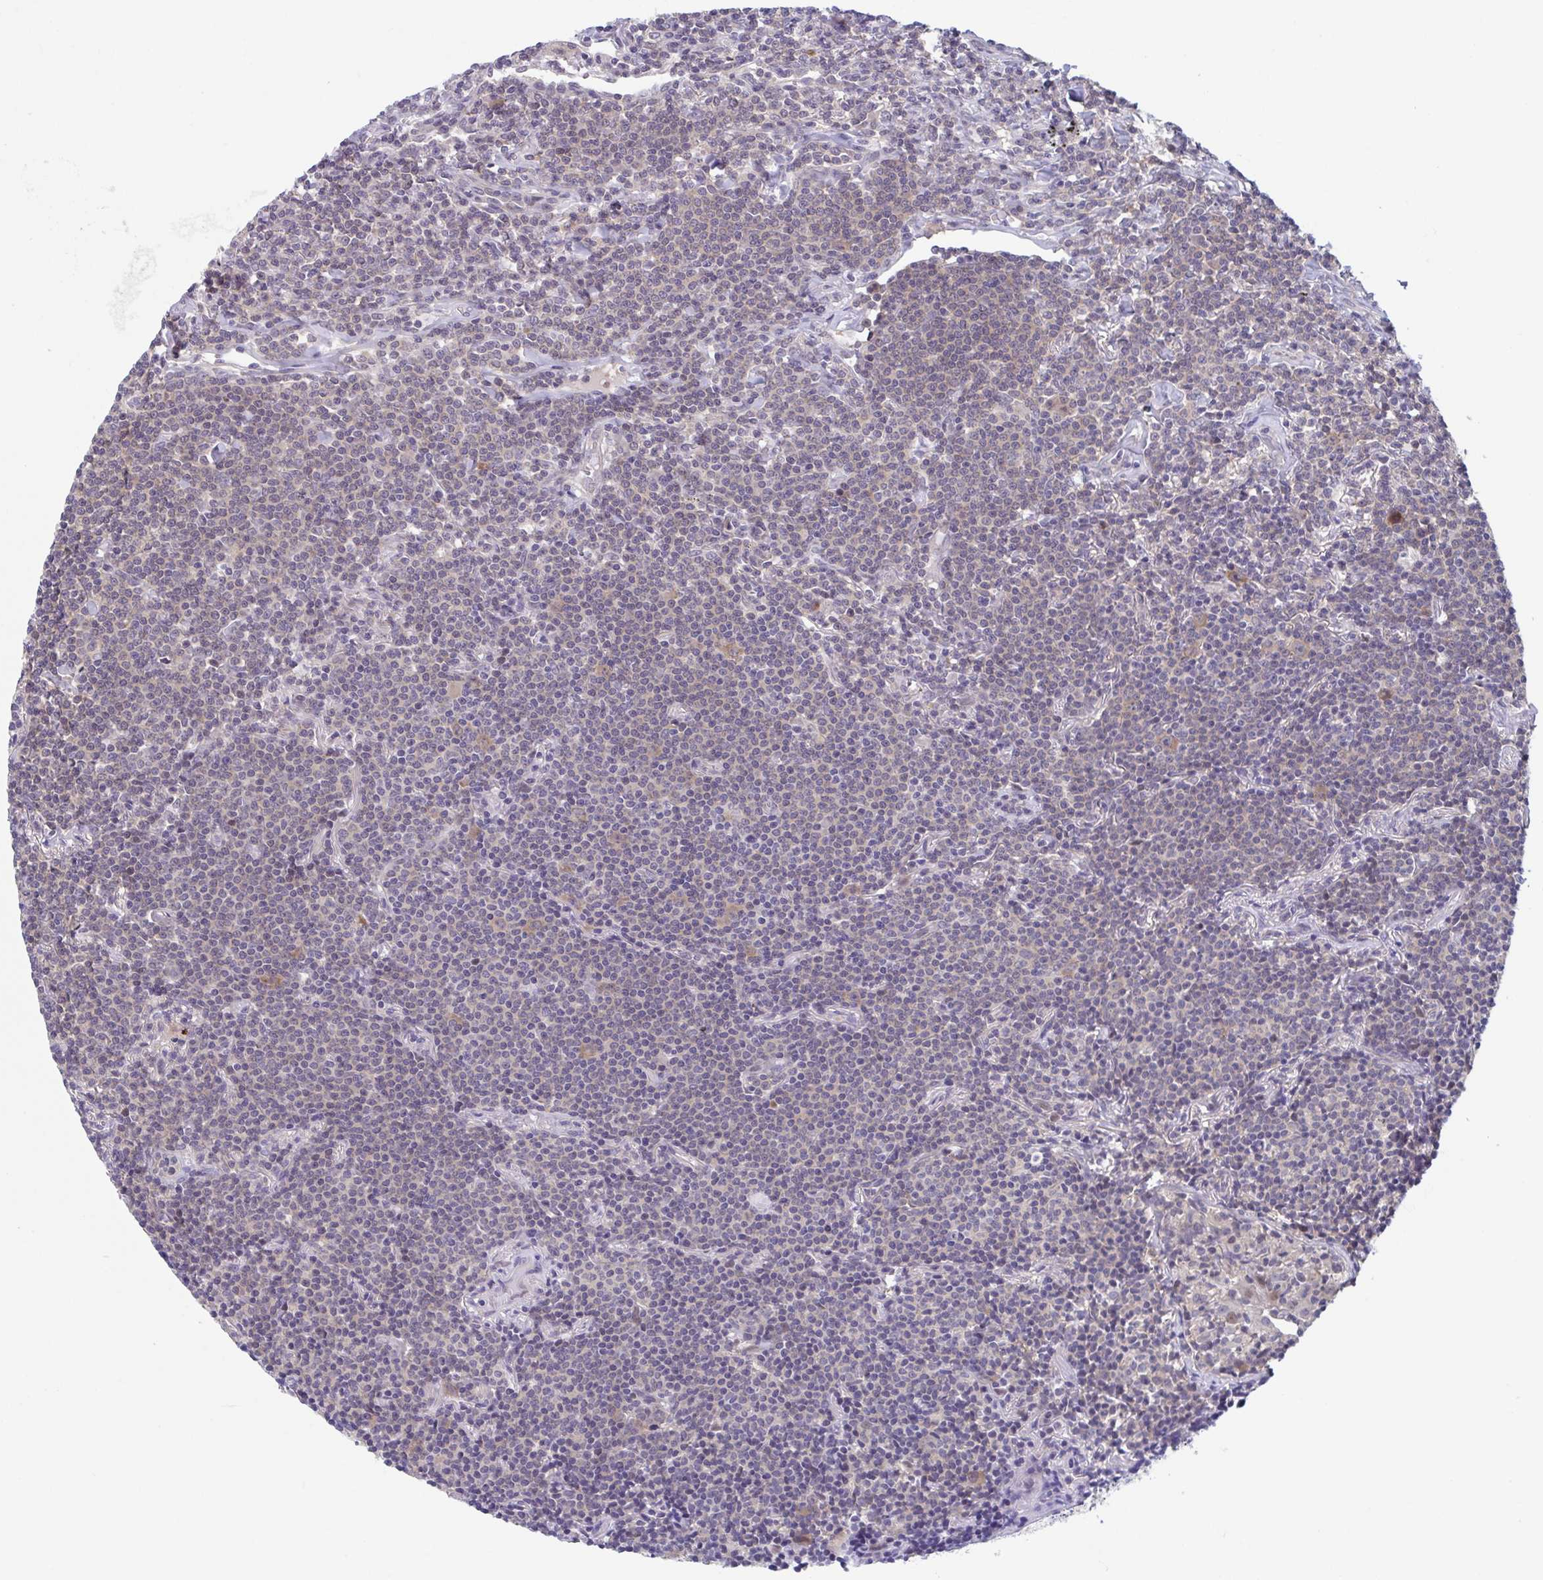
{"staining": {"intensity": "weak", "quantity": "<25%", "location": "cytoplasmic/membranous,nuclear"}, "tissue": "lymphoma", "cell_type": "Tumor cells", "image_type": "cancer", "snomed": [{"axis": "morphology", "description": "Malignant lymphoma, non-Hodgkin's type, Low grade"}, {"axis": "topography", "description": "Lung"}], "caption": "DAB (3,3'-diaminobenzidine) immunohistochemical staining of human low-grade malignant lymphoma, non-Hodgkin's type displays no significant staining in tumor cells.", "gene": "RIOK1", "patient": {"sex": "female", "age": 71}}